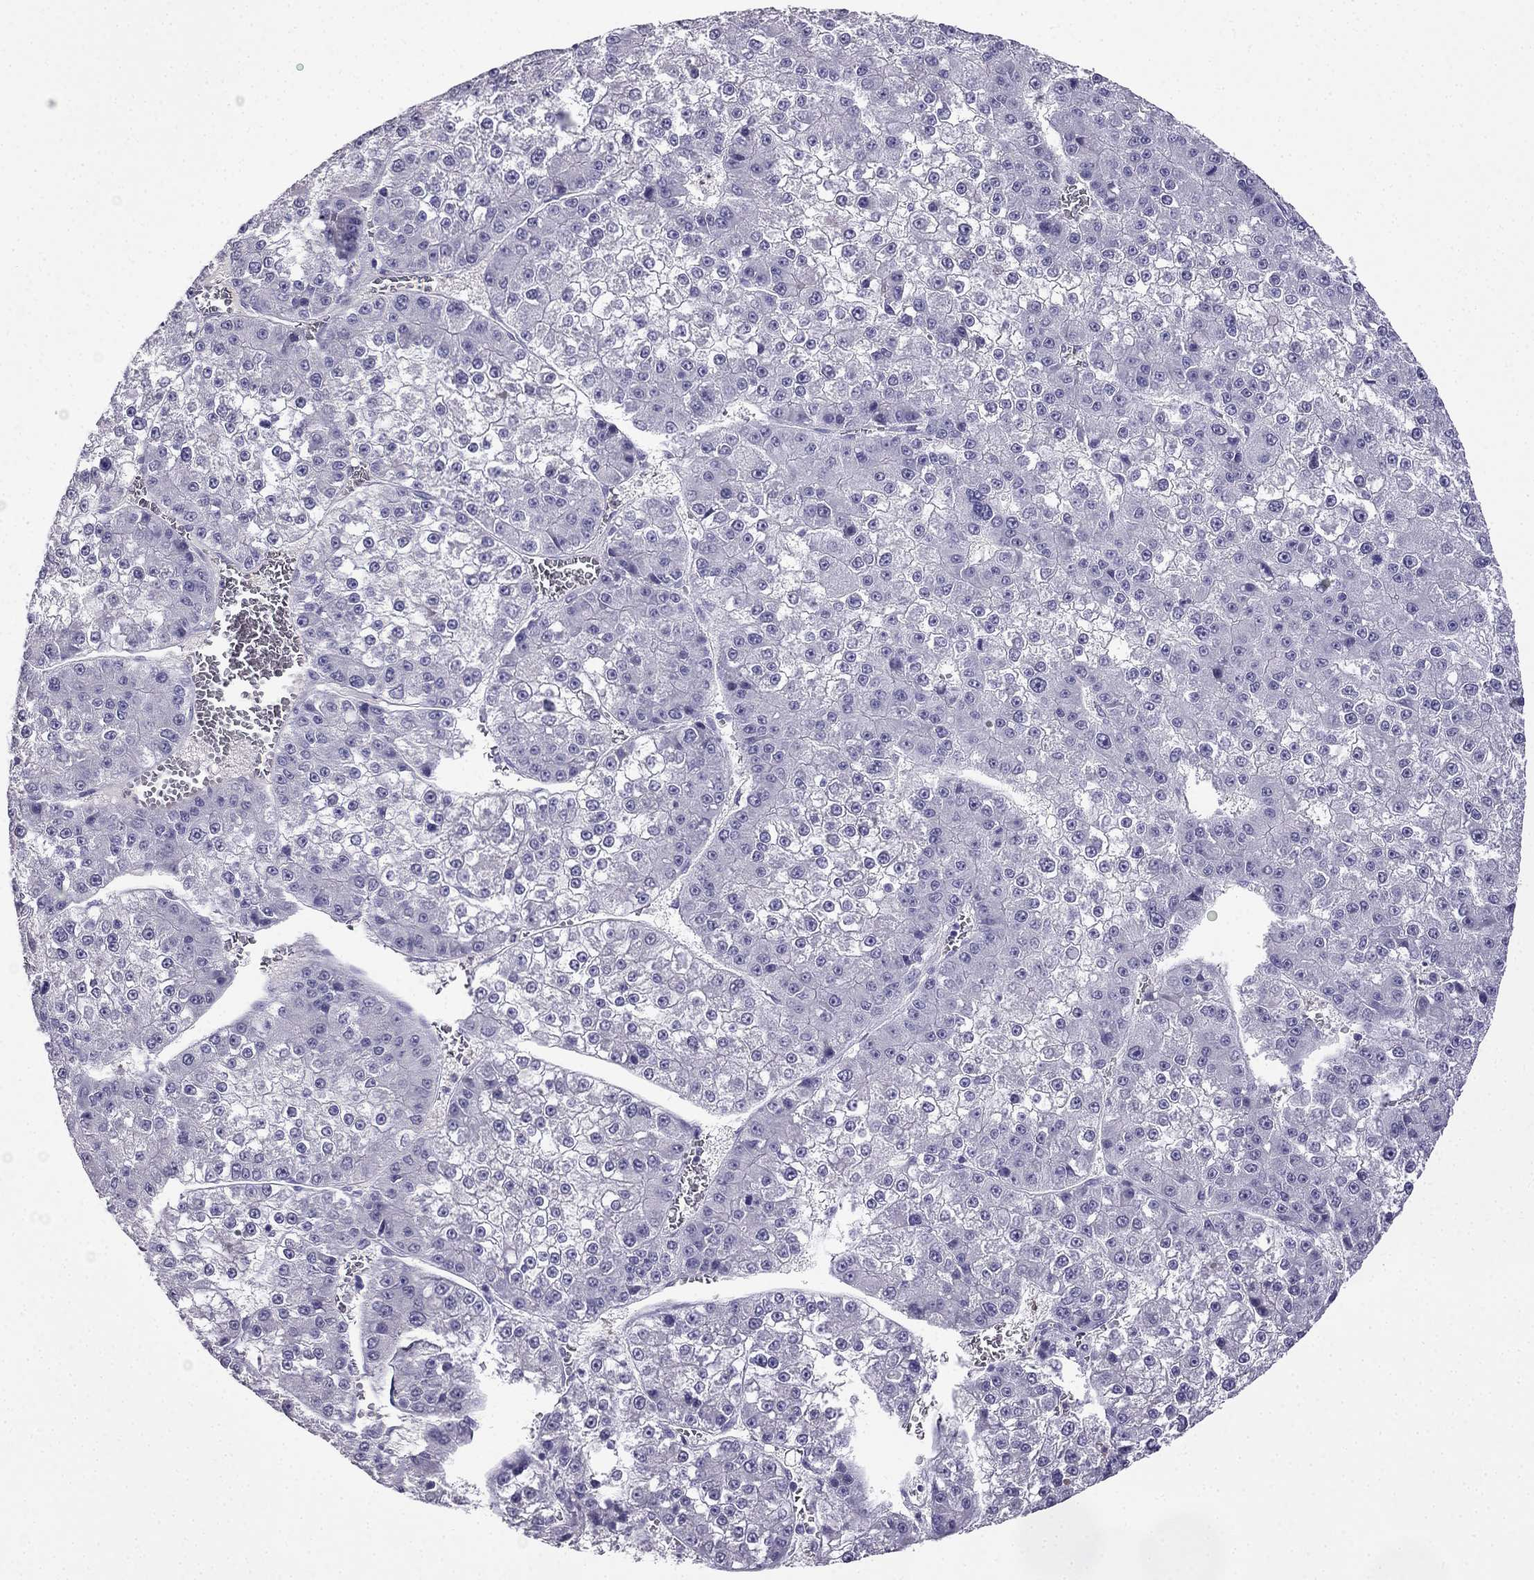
{"staining": {"intensity": "negative", "quantity": "none", "location": "none"}, "tissue": "liver cancer", "cell_type": "Tumor cells", "image_type": "cancer", "snomed": [{"axis": "morphology", "description": "Carcinoma, Hepatocellular, NOS"}, {"axis": "topography", "description": "Liver"}], "caption": "This is an IHC micrograph of liver cancer (hepatocellular carcinoma). There is no staining in tumor cells.", "gene": "CDHR4", "patient": {"sex": "female", "age": 73}}